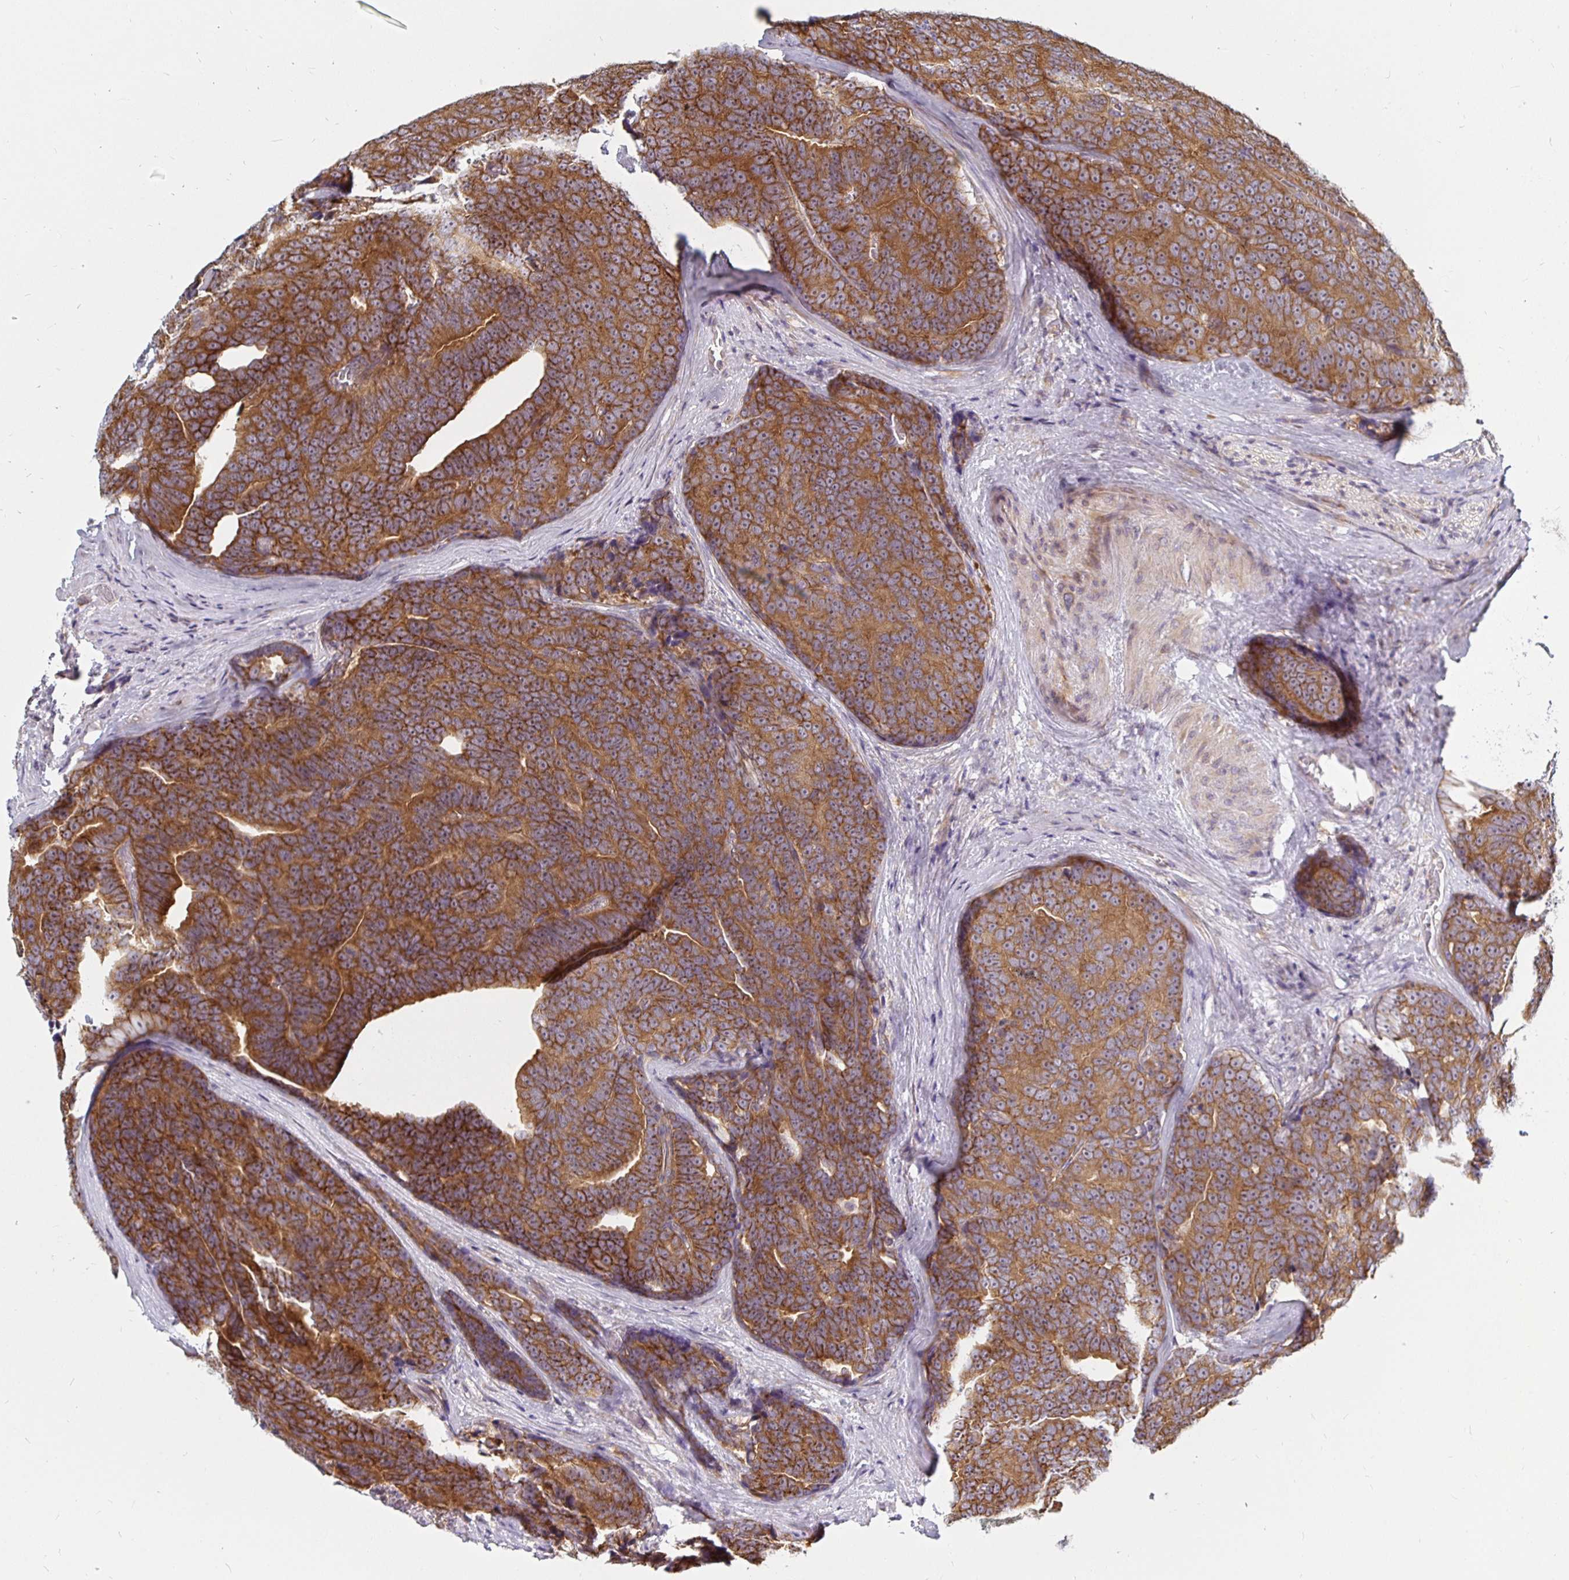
{"staining": {"intensity": "moderate", "quantity": ">75%", "location": "cytoplasmic/membranous"}, "tissue": "prostate cancer", "cell_type": "Tumor cells", "image_type": "cancer", "snomed": [{"axis": "morphology", "description": "Adenocarcinoma, Low grade"}, {"axis": "topography", "description": "Prostate"}], "caption": "Prostate cancer stained with immunohistochemistry displays moderate cytoplasmic/membranous expression in about >75% of tumor cells.", "gene": "PDAP1", "patient": {"sex": "male", "age": 62}}